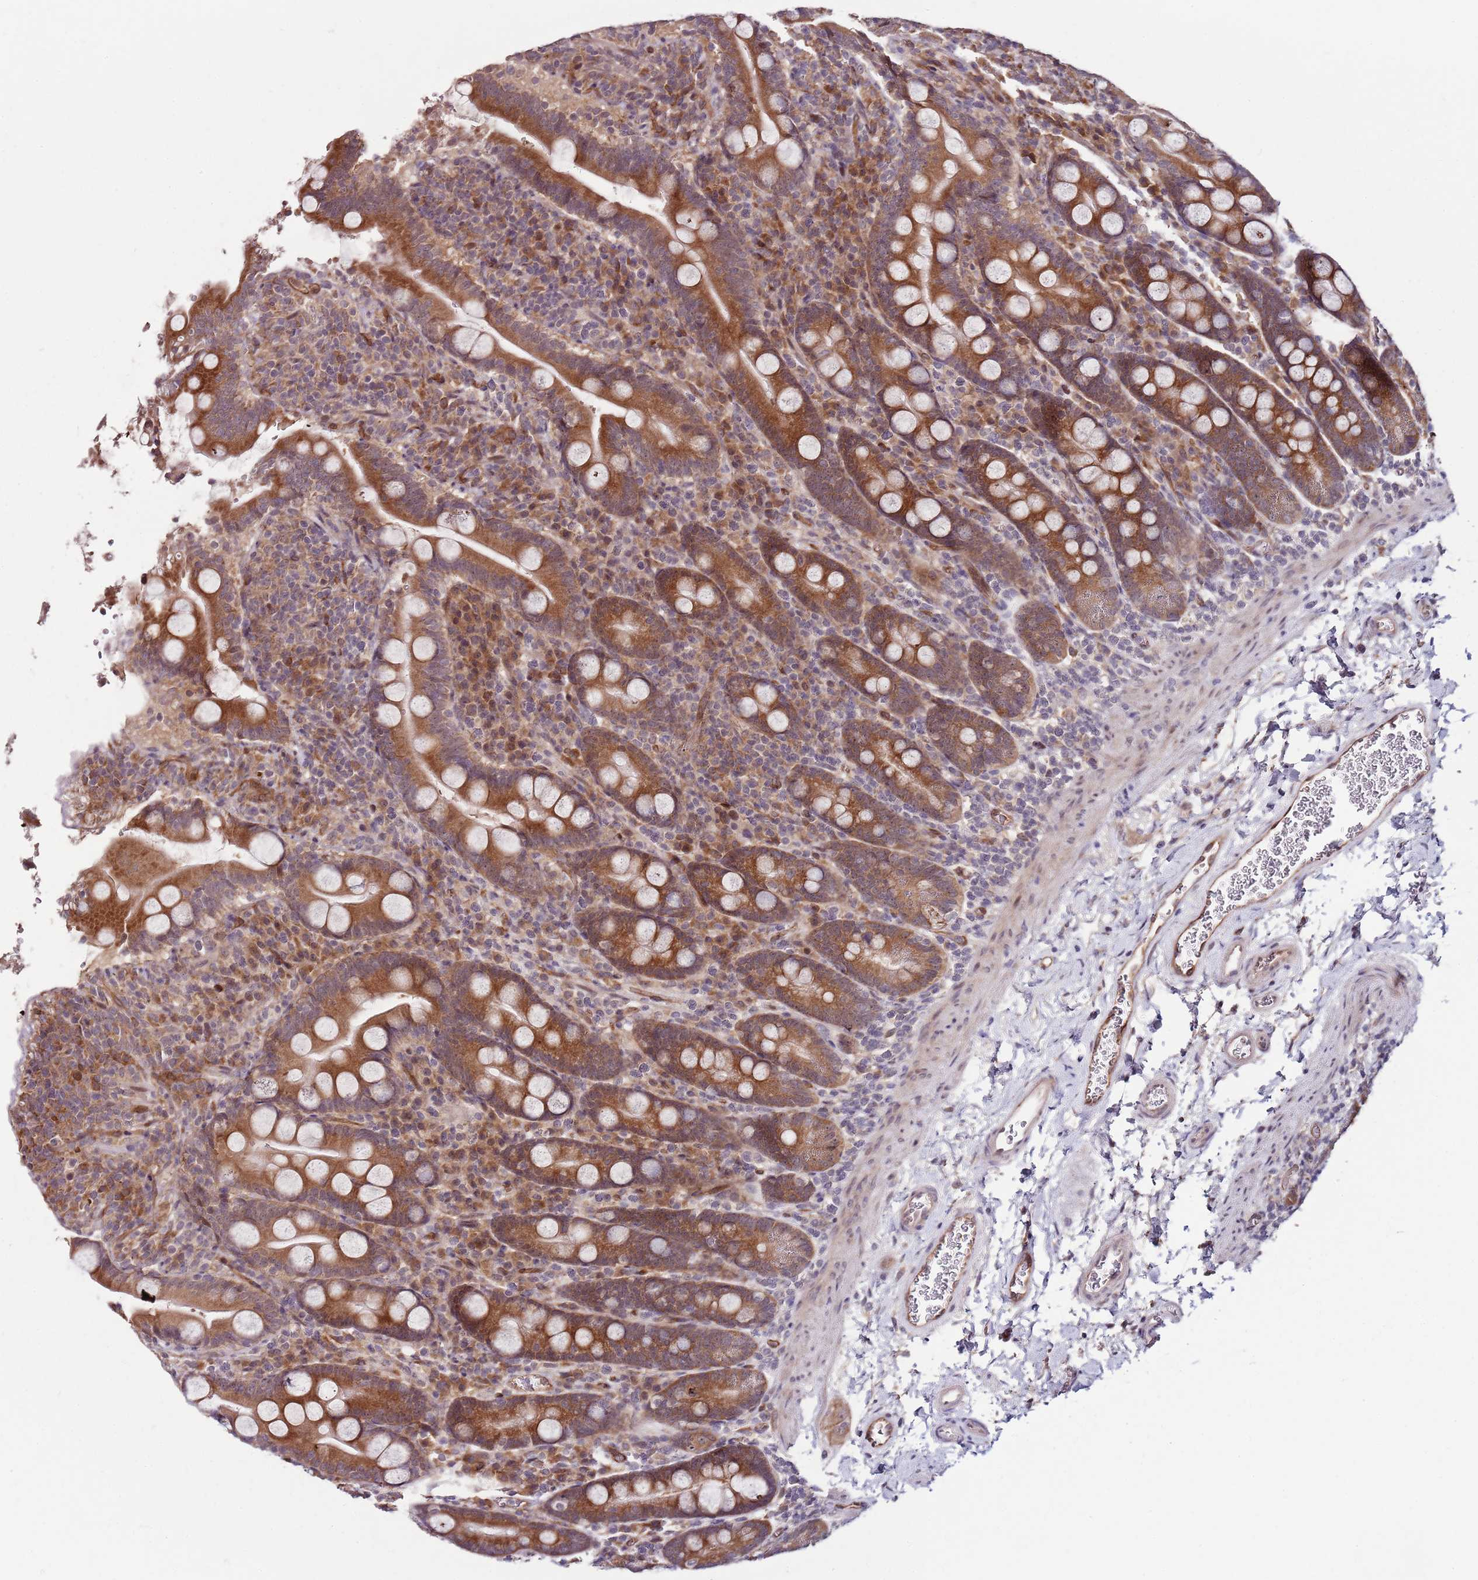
{"staining": {"intensity": "moderate", "quantity": ">75%", "location": "cytoplasmic/membranous"}, "tissue": "duodenum", "cell_type": "Glandular cells", "image_type": "normal", "snomed": [{"axis": "morphology", "description": "Normal tissue, NOS"}, {"axis": "topography", "description": "Duodenum"}], "caption": "Immunohistochemistry photomicrograph of unremarkable duodenum stained for a protein (brown), which displays medium levels of moderate cytoplasmic/membranous positivity in about >75% of glandular cells.", "gene": "FBXL22", "patient": {"sex": "male", "age": 35}}